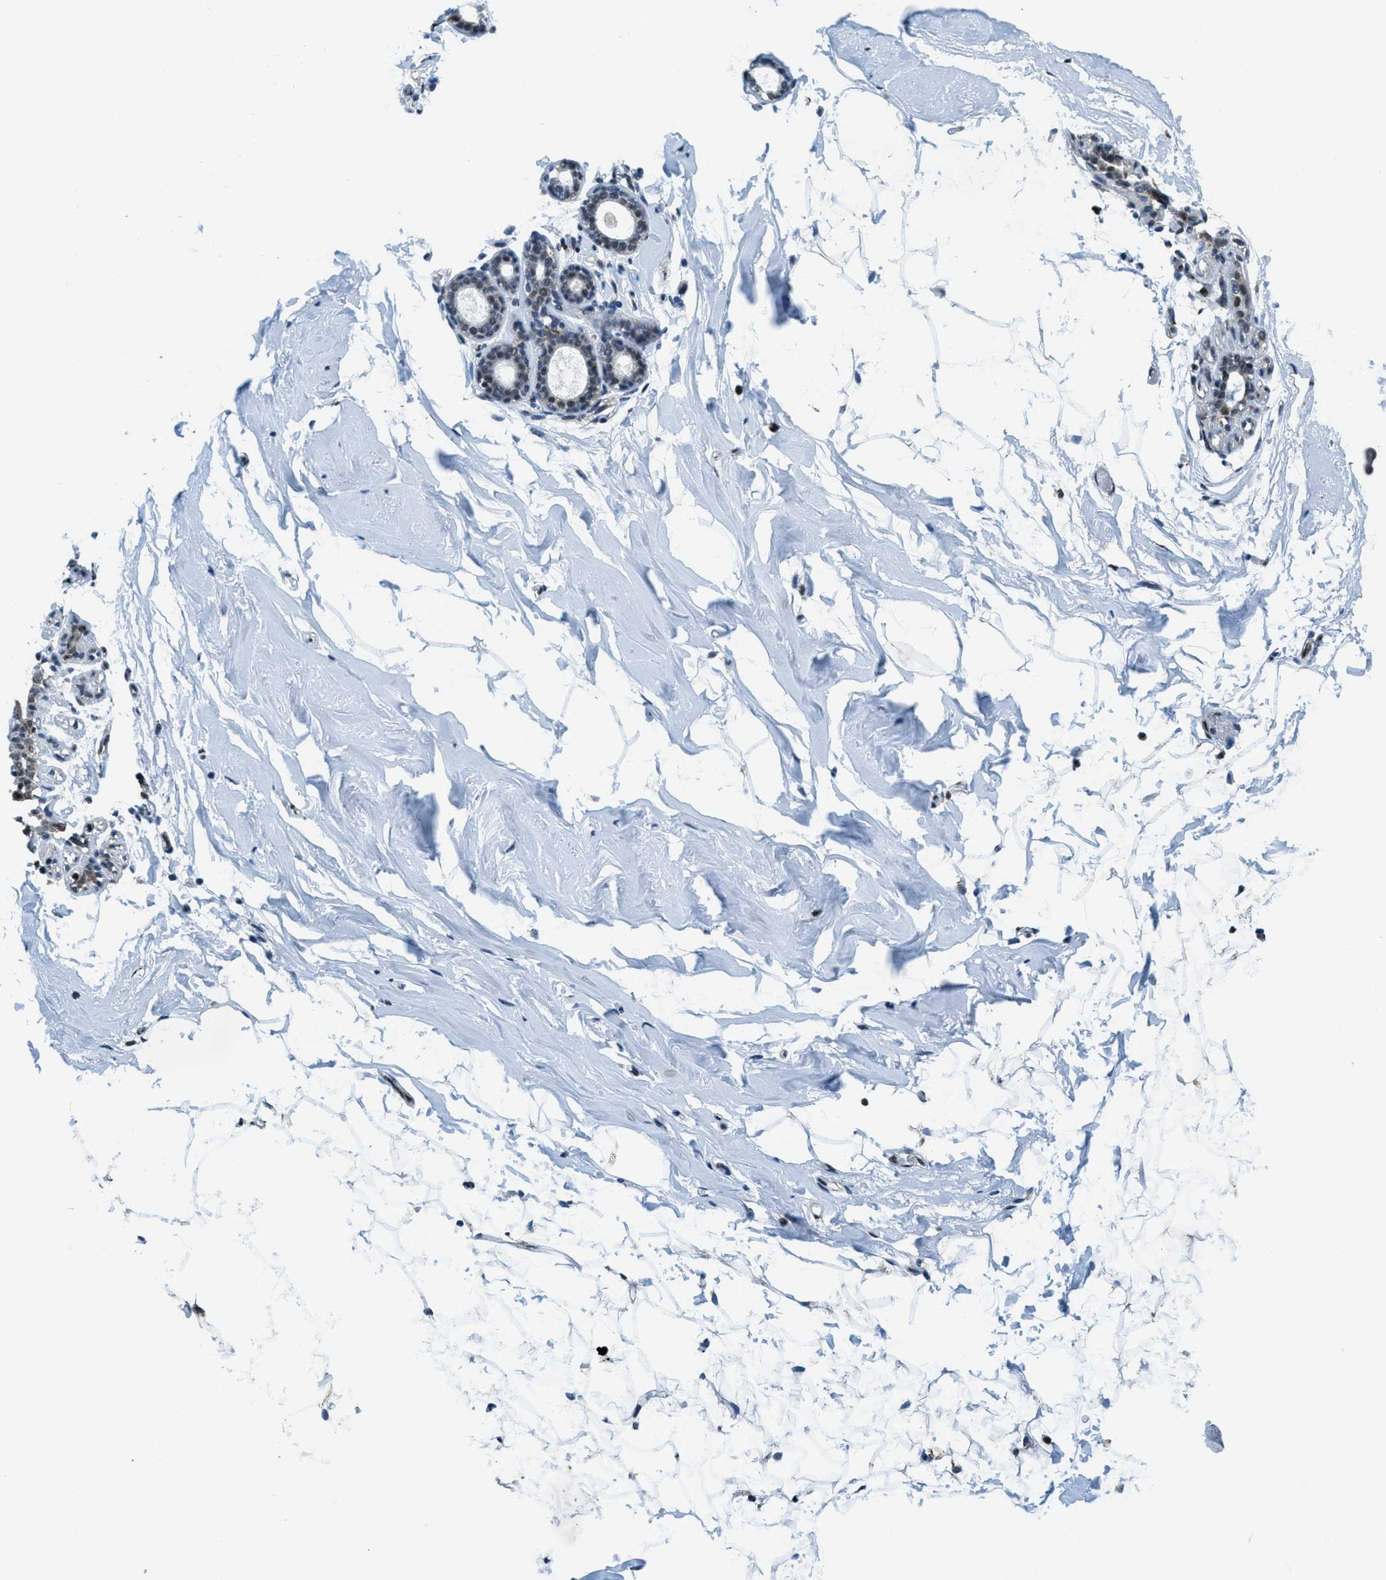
{"staining": {"intensity": "weak", "quantity": ">75%", "location": "cytoplasmic/membranous"}, "tissue": "adipose tissue", "cell_type": "Adipocytes", "image_type": "normal", "snomed": [{"axis": "morphology", "description": "Normal tissue, NOS"}, {"axis": "topography", "description": "Breast"}, {"axis": "topography", "description": "Soft tissue"}], "caption": "Immunohistochemical staining of unremarkable adipose tissue demonstrates >75% levels of weak cytoplasmic/membranous protein staining in approximately >75% of adipocytes. (Brightfield microscopy of DAB IHC at high magnification).", "gene": "SP100", "patient": {"sex": "female", "age": 75}}